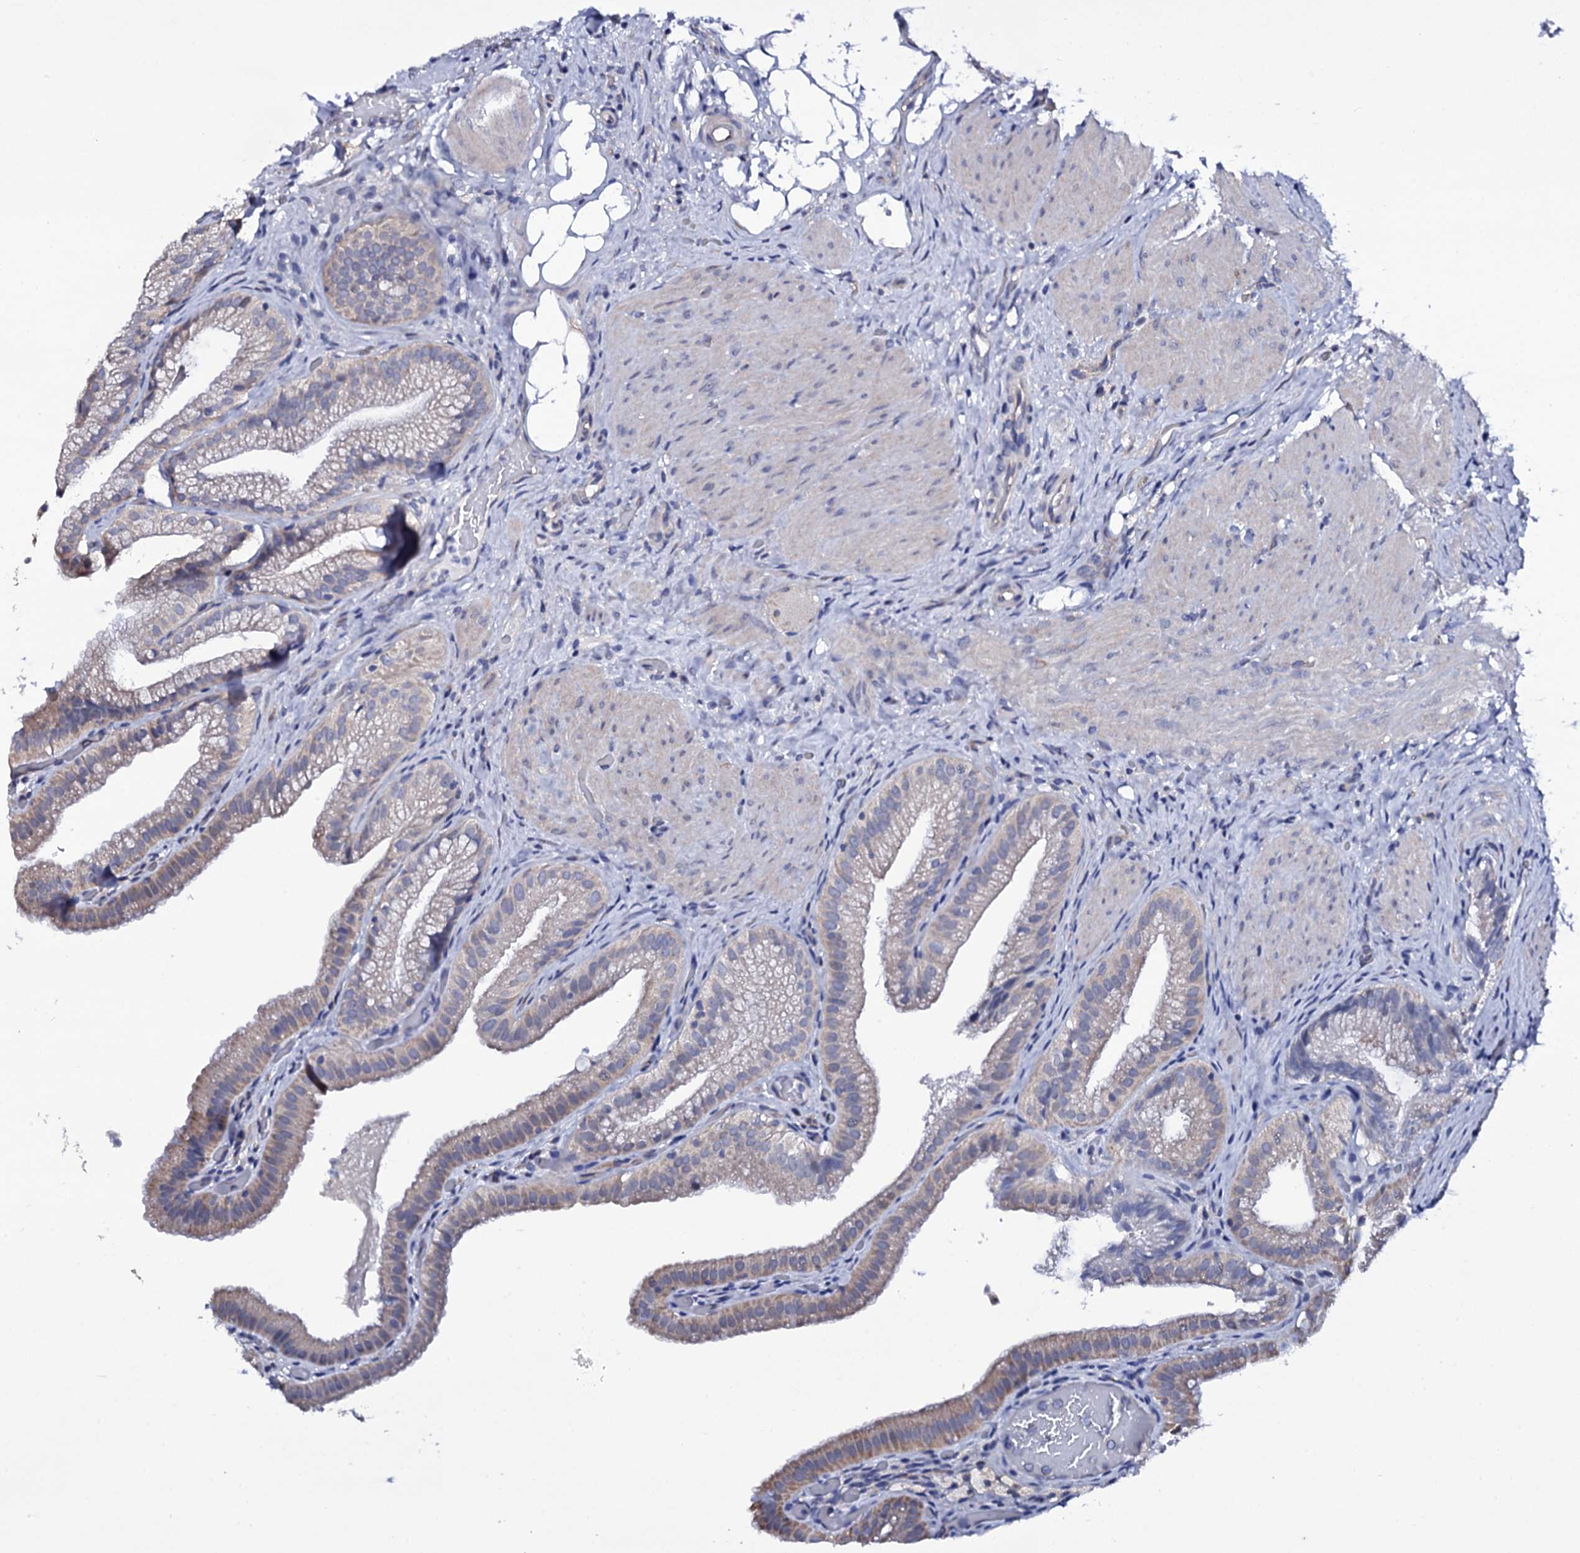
{"staining": {"intensity": "weak", "quantity": "<25%", "location": "cytoplasmic/membranous"}, "tissue": "gallbladder", "cell_type": "Glandular cells", "image_type": "normal", "snomed": [{"axis": "morphology", "description": "Normal tissue, NOS"}, {"axis": "morphology", "description": "Inflammation, NOS"}, {"axis": "topography", "description": "Gallbladder"}], "caption": "The immunohistochemistry (IHC) photomicrograph has no significant staining in glandular cells of gallbladder.", "gene": "GAREM1", "patient": {"sex": "male", "age": 51}}